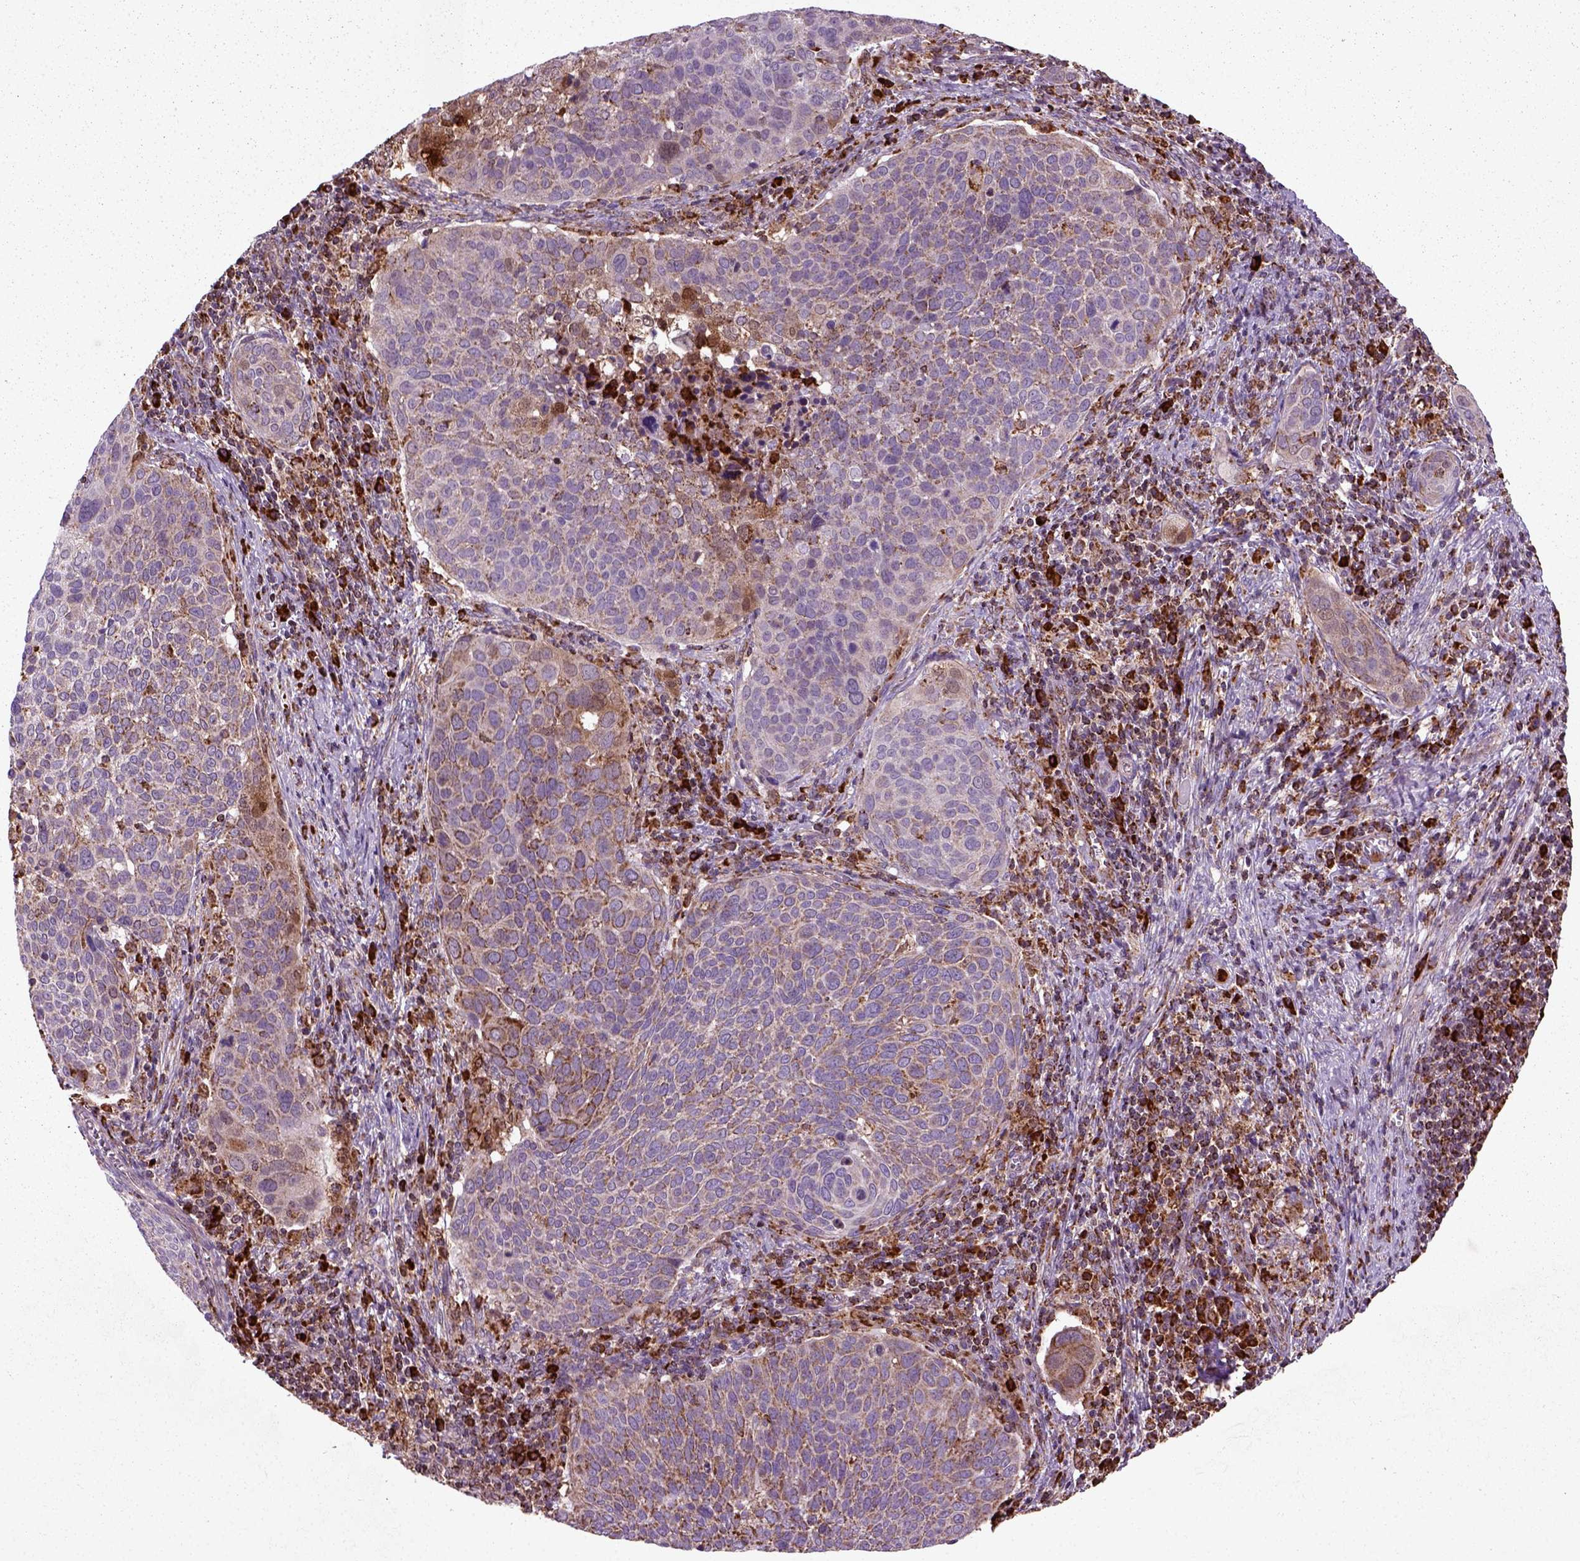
{"staining": {"intensity": "moderate", "quantity": ">75%", "location": "cytoplasmic/membranous"}, "tissue": "cervical cancer", "cell_type": "Tumor cells", "image_type": "cancer", "snomed": [{"axis": "morphology", "description": "Squamous cell carcinoma, NOS"}, {"axis": "topography", "description": "Cervix"}], "caption": "The histopathology image demonstrates staining of squamous cell carcinoma (cervical), revealing moderate cytoplasmic/membranous protein staining (brown color) within tumor cells. The staining is performed using DAB (3,3'-diaminobenzidine) brown chromogen to label protein expression. The nuclei are counter-stained blue using hematoxylin.", "gene": "NUDT16L1", "patient": {"sex": "female", "age": 39}}